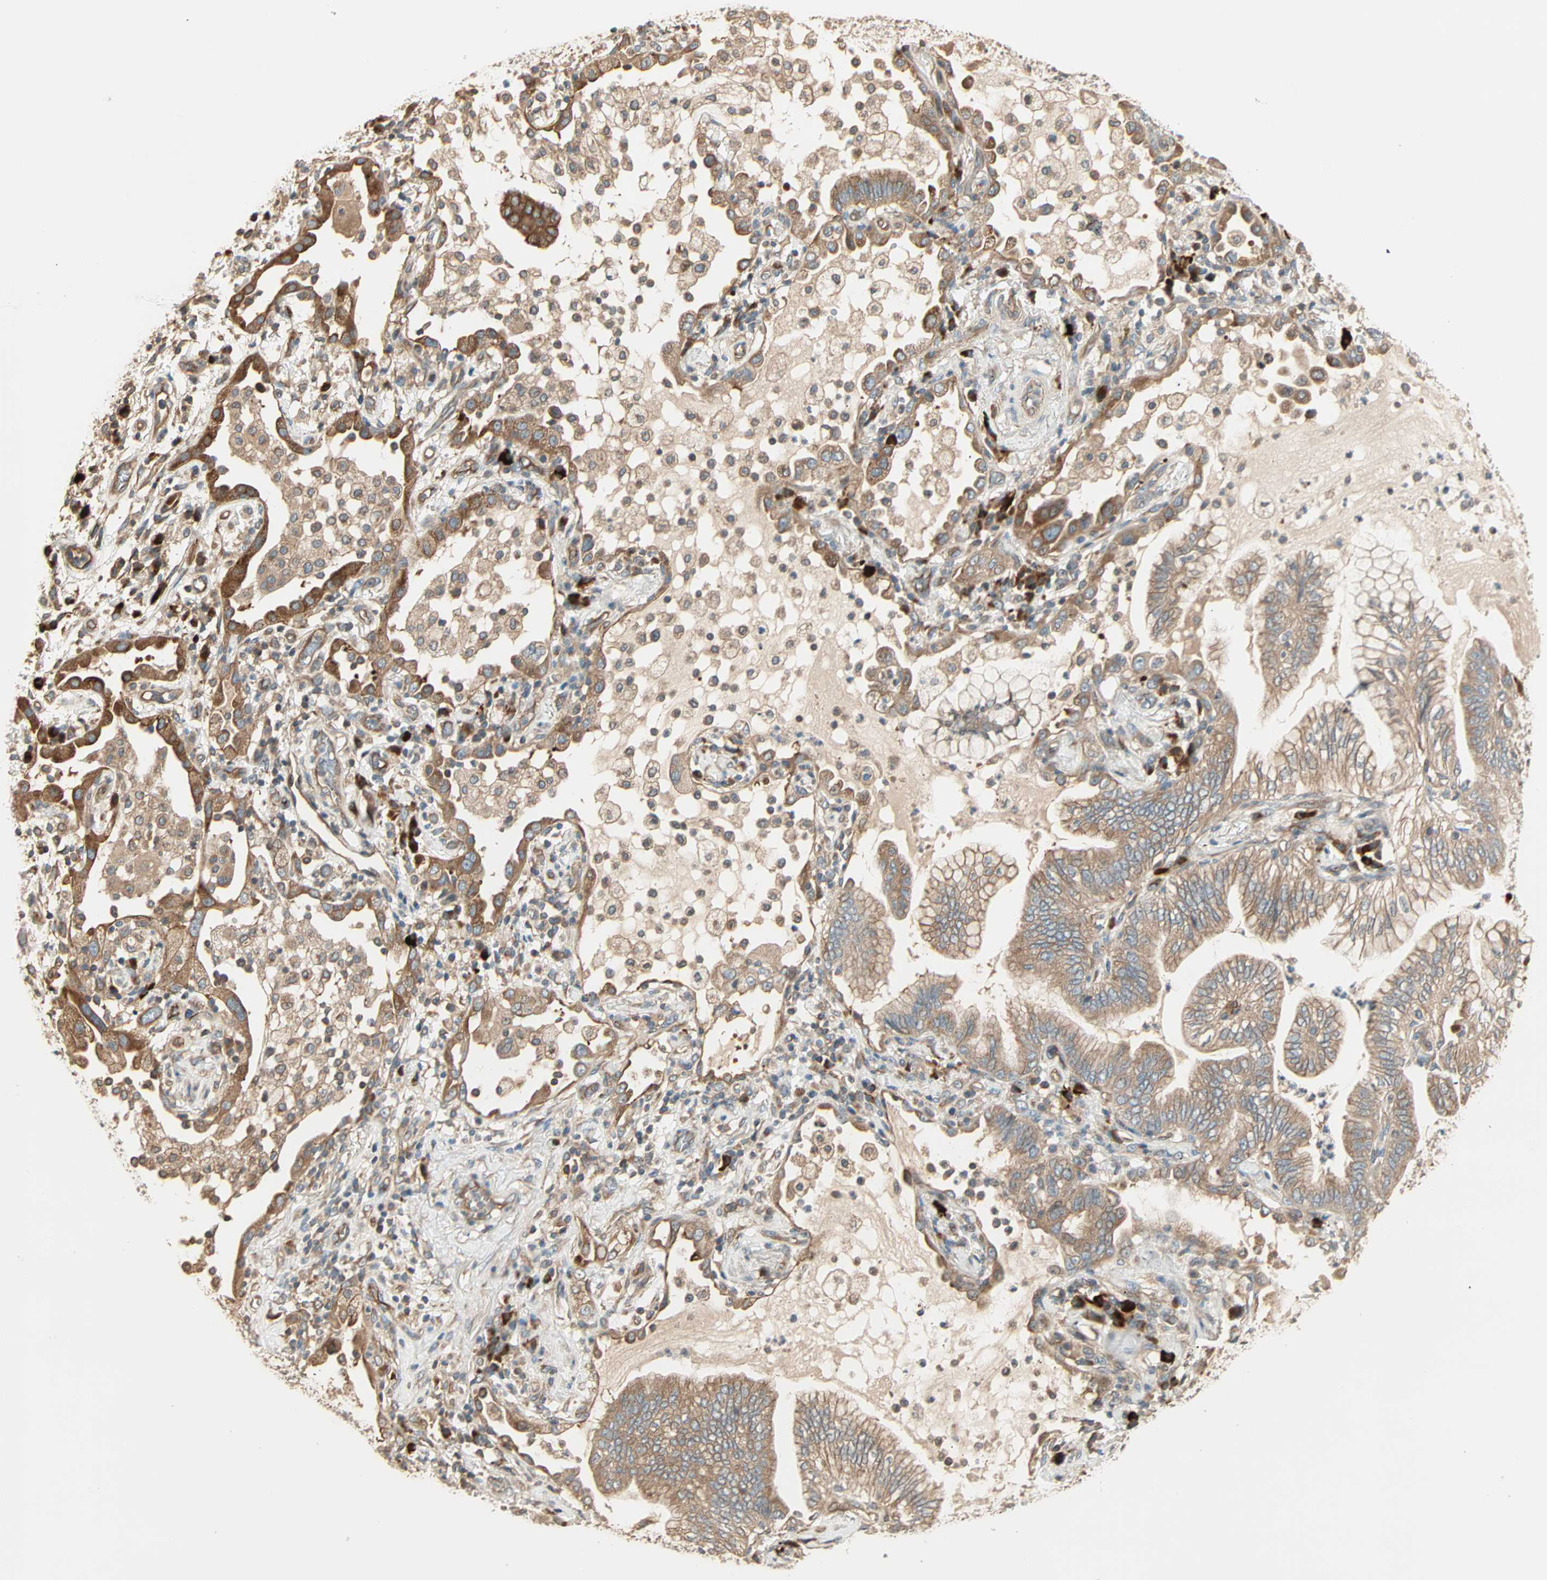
{"staining": {"intensity": "weak", "quantity": ">75%", "location": "cytoplasmic/membranous"}, "tissue": "lung cancer", "cell_type": "Tumor cells", "image_type": "cancer", "snomed": [{"axis": "morphology", "description": "Normal tissue, NOS"}, {"axis": "morphology", "description": "Adenocarcinoma, NOS"}, {"axis": "topography", "description": "Bronchus"}, {"axis": "topography", "description": "Lung"}], "caption": "DAB immunohistochemical staining of lung cancer (adenocarcinoma) shows weak cytoplasmic/membranous protein expression in about >75% of tumor cells.", "gene": "GALK1", "patient": {"sex": "female", "age": 70}}